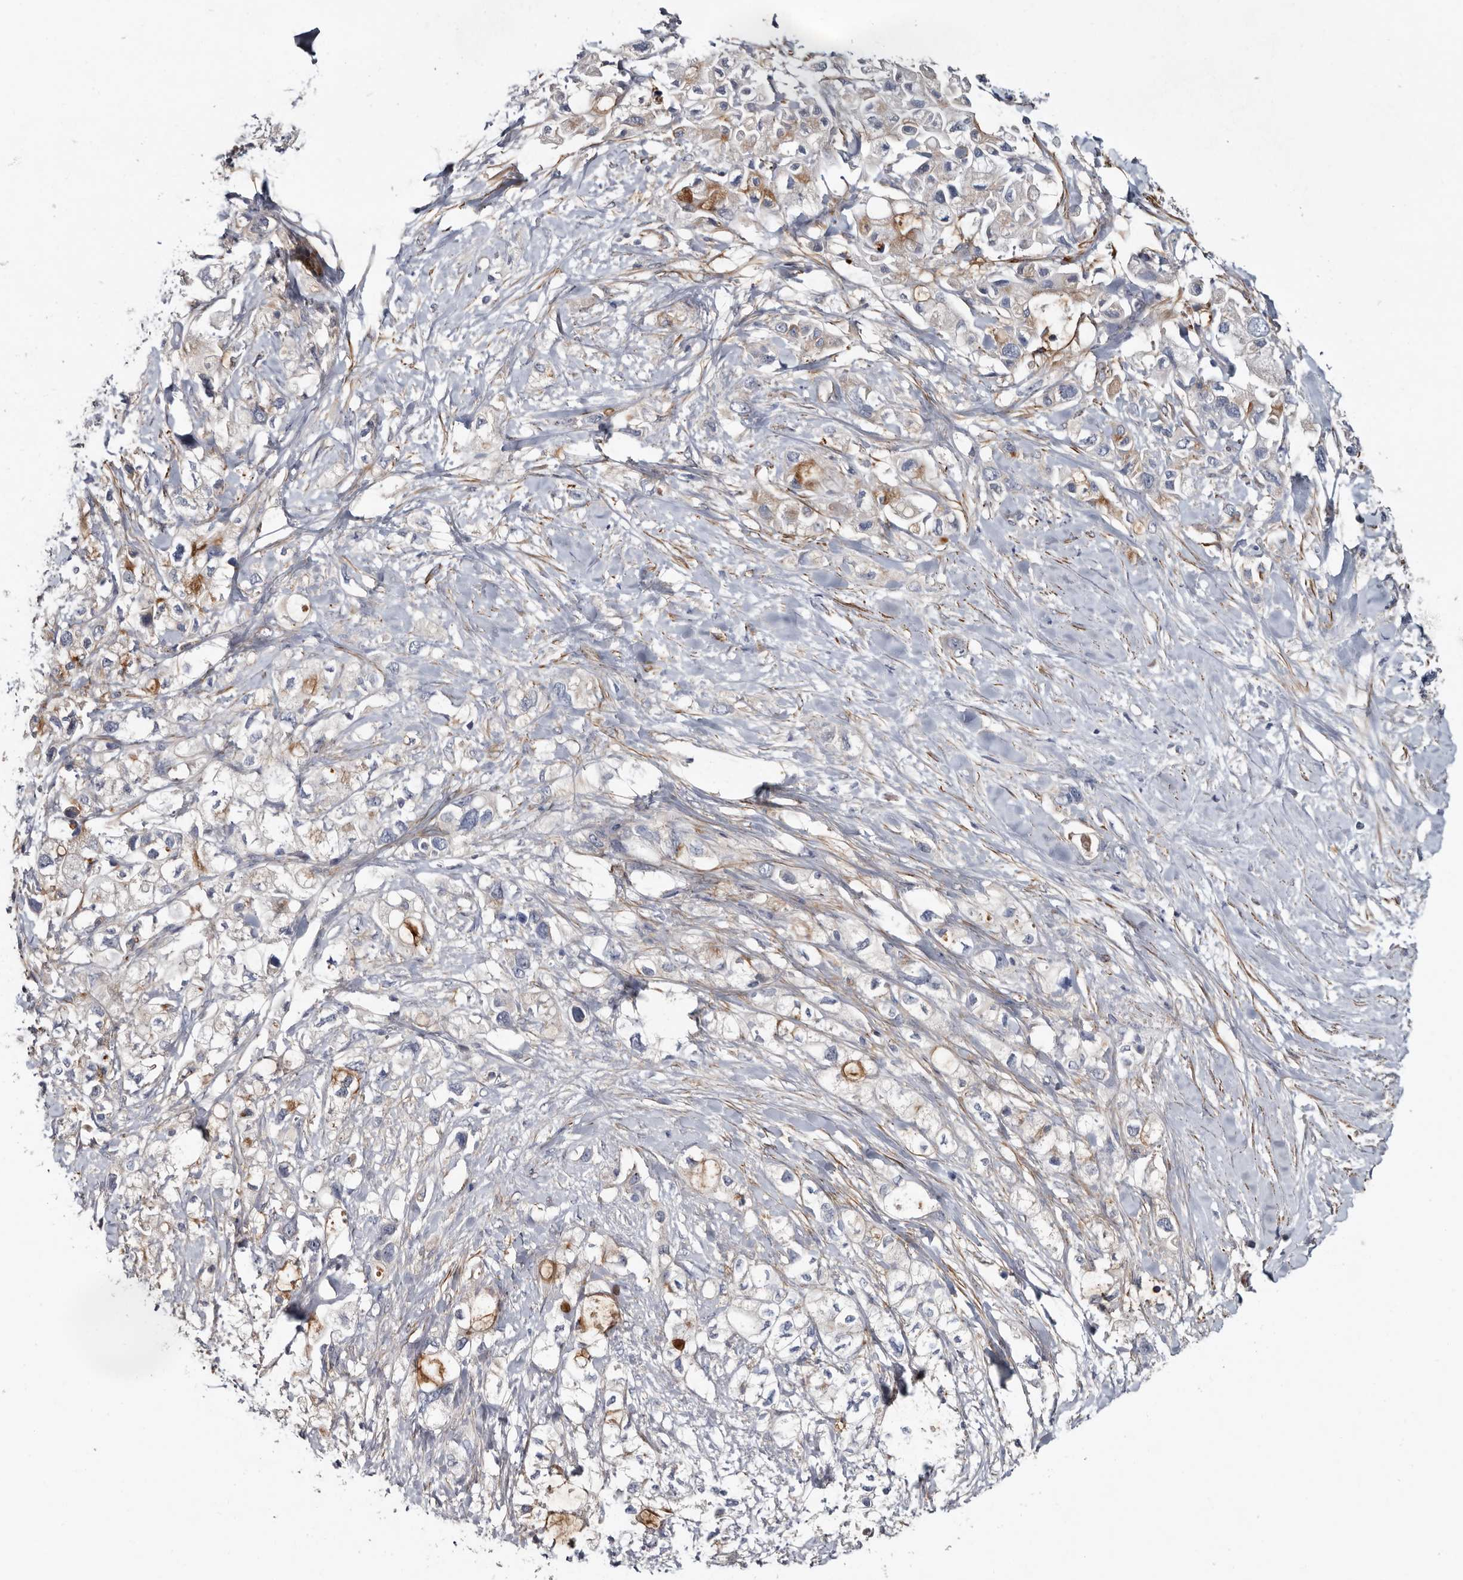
{"staining": {"intensity": "weak", "quantity": "<25%", "location": "cytoplasmic/membranous"}, "tissue": "pancreatic cancer", "cell_type": "Tumor cells", "image_type": "cancer", "snomed": [{"axis": "morphology", "description": "Adenocarcinoma, NOS"}, {"axis": "topography", "description": "Pancreas"}], "caption": "Tumor cells are negative for protein expression in human pancreatic adenocarcinoma.", "gene": "IARS1", "patient": {"sex": "female", "age": 56}}